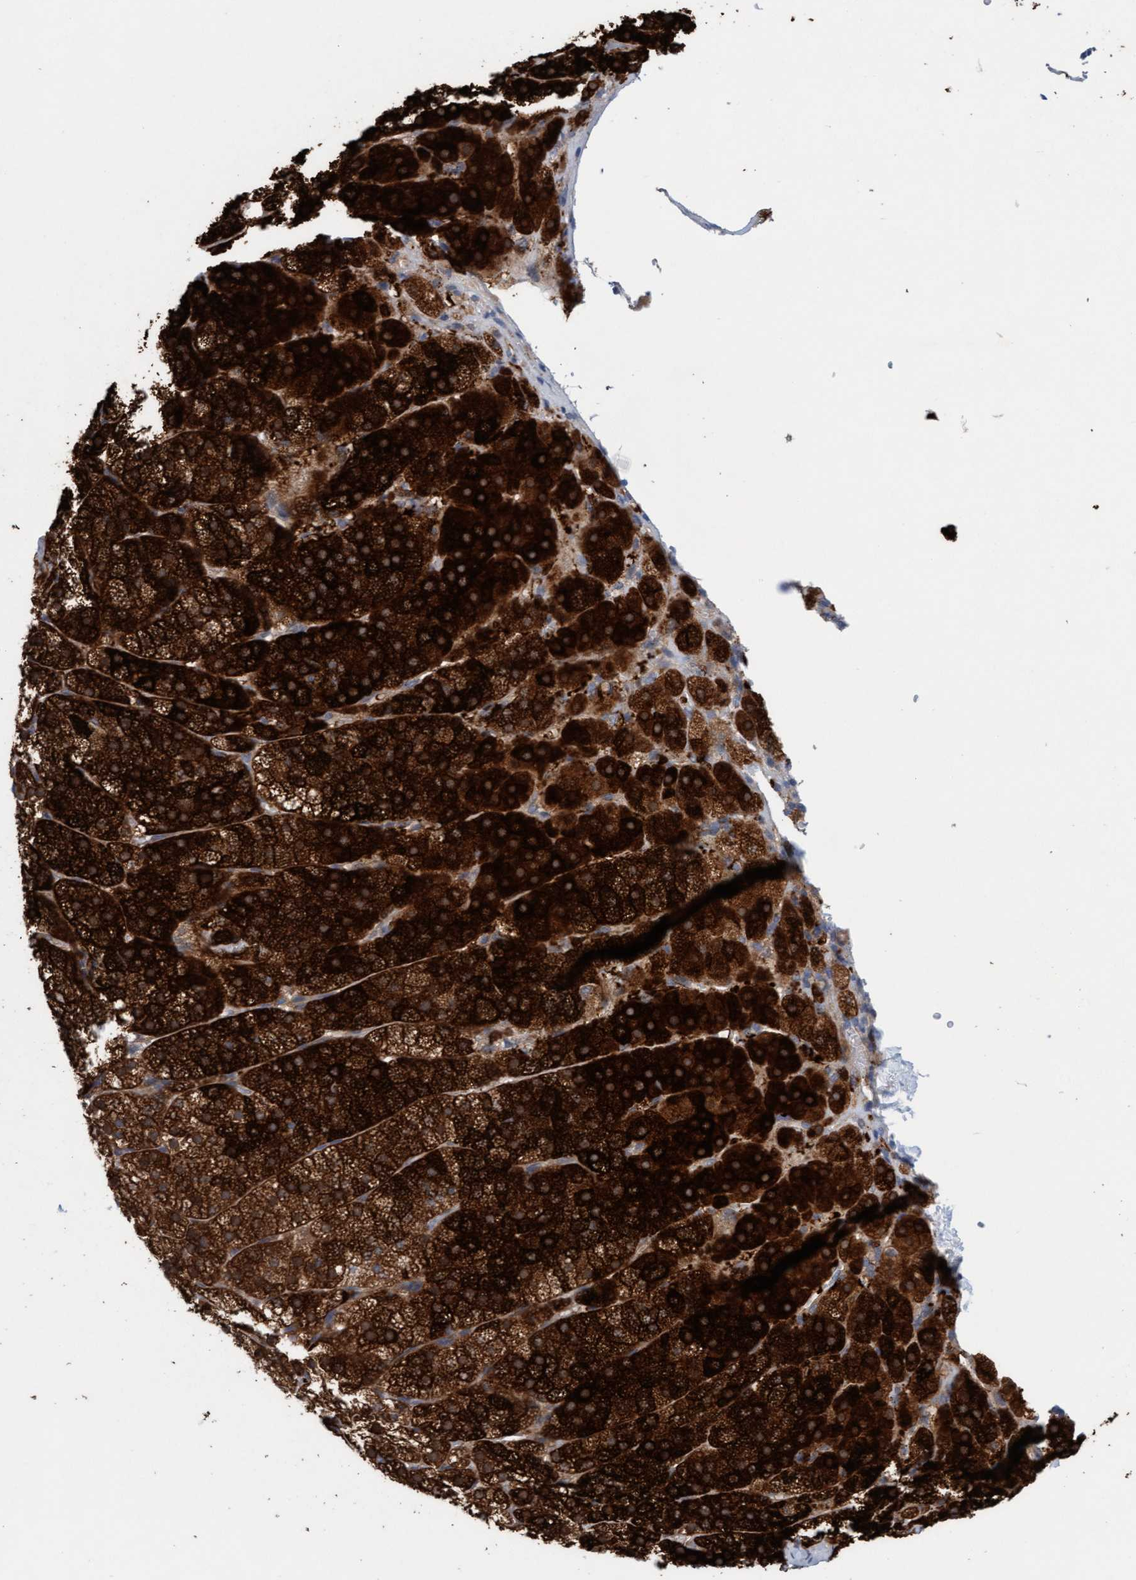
{"staining": {"intensity": "strong", "quantity": ">75%", "location": "cytoplasmic/membranous"}, "tissue": "adrenal gland", "cell_type": "Glandular cells", "image_type": "normal", "snomed": [{"axis": "morphology", "description": "Normal tissue, NOS"}, {"axis": "topography", "description": "Adrenal gland"}], "caption": "Protein staining displays strong cytoplasmic/membranous staining in about >75% of glandular cells in normal adrenal gland. The protein of interest is stained brown, and the nuclei are stained in blue (DAB (3,3'-diaminobenzidine) IHC with brightfield microscopy, high magnification).", "gene": "KLHL25", "patient": {"sex": "female", "age": 44}}